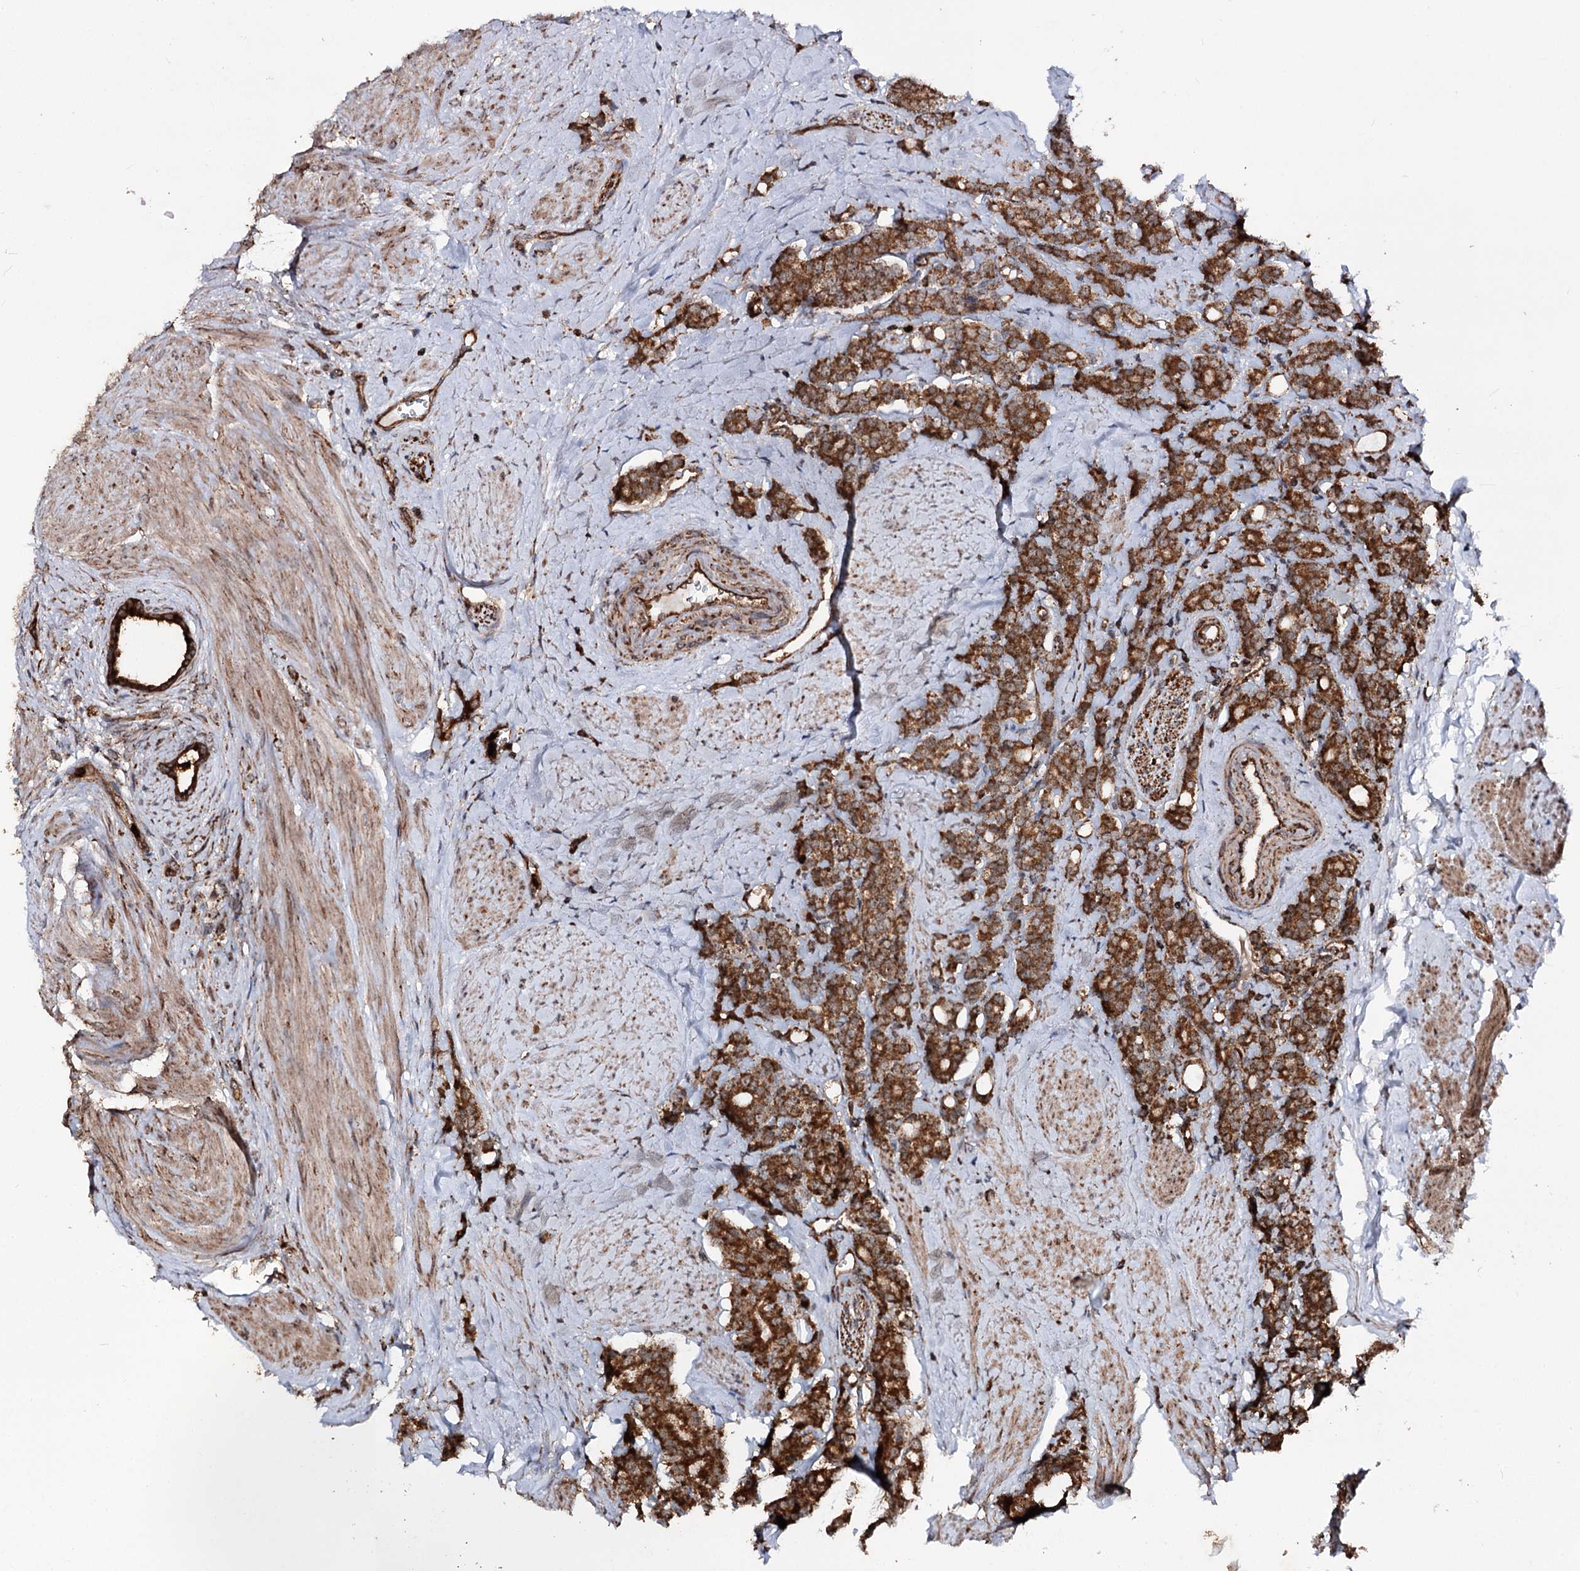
{"staining": {"intensity": "strong", "quantity": ">75%", "location": "cytoplasmic/membranous"}, "tissue": "prostate cancer", "cell_type": "Tumor cells", "image_type": "cancer", "snomed": [{"axis": "morphology", "description": "Adenocarcinoma, High grade"}, {"axis": "topography", "description": "Prostate"}], "caption": "This is an image of immunohistochemistry staining of prostate cancer (adenocarcinoma (high-grade)), which shows strong staining in the cytoplasmic/membranous of tumor cells.", "gene": "FGFR1OP2", "patient": {"sex": "male", "age": 62}}